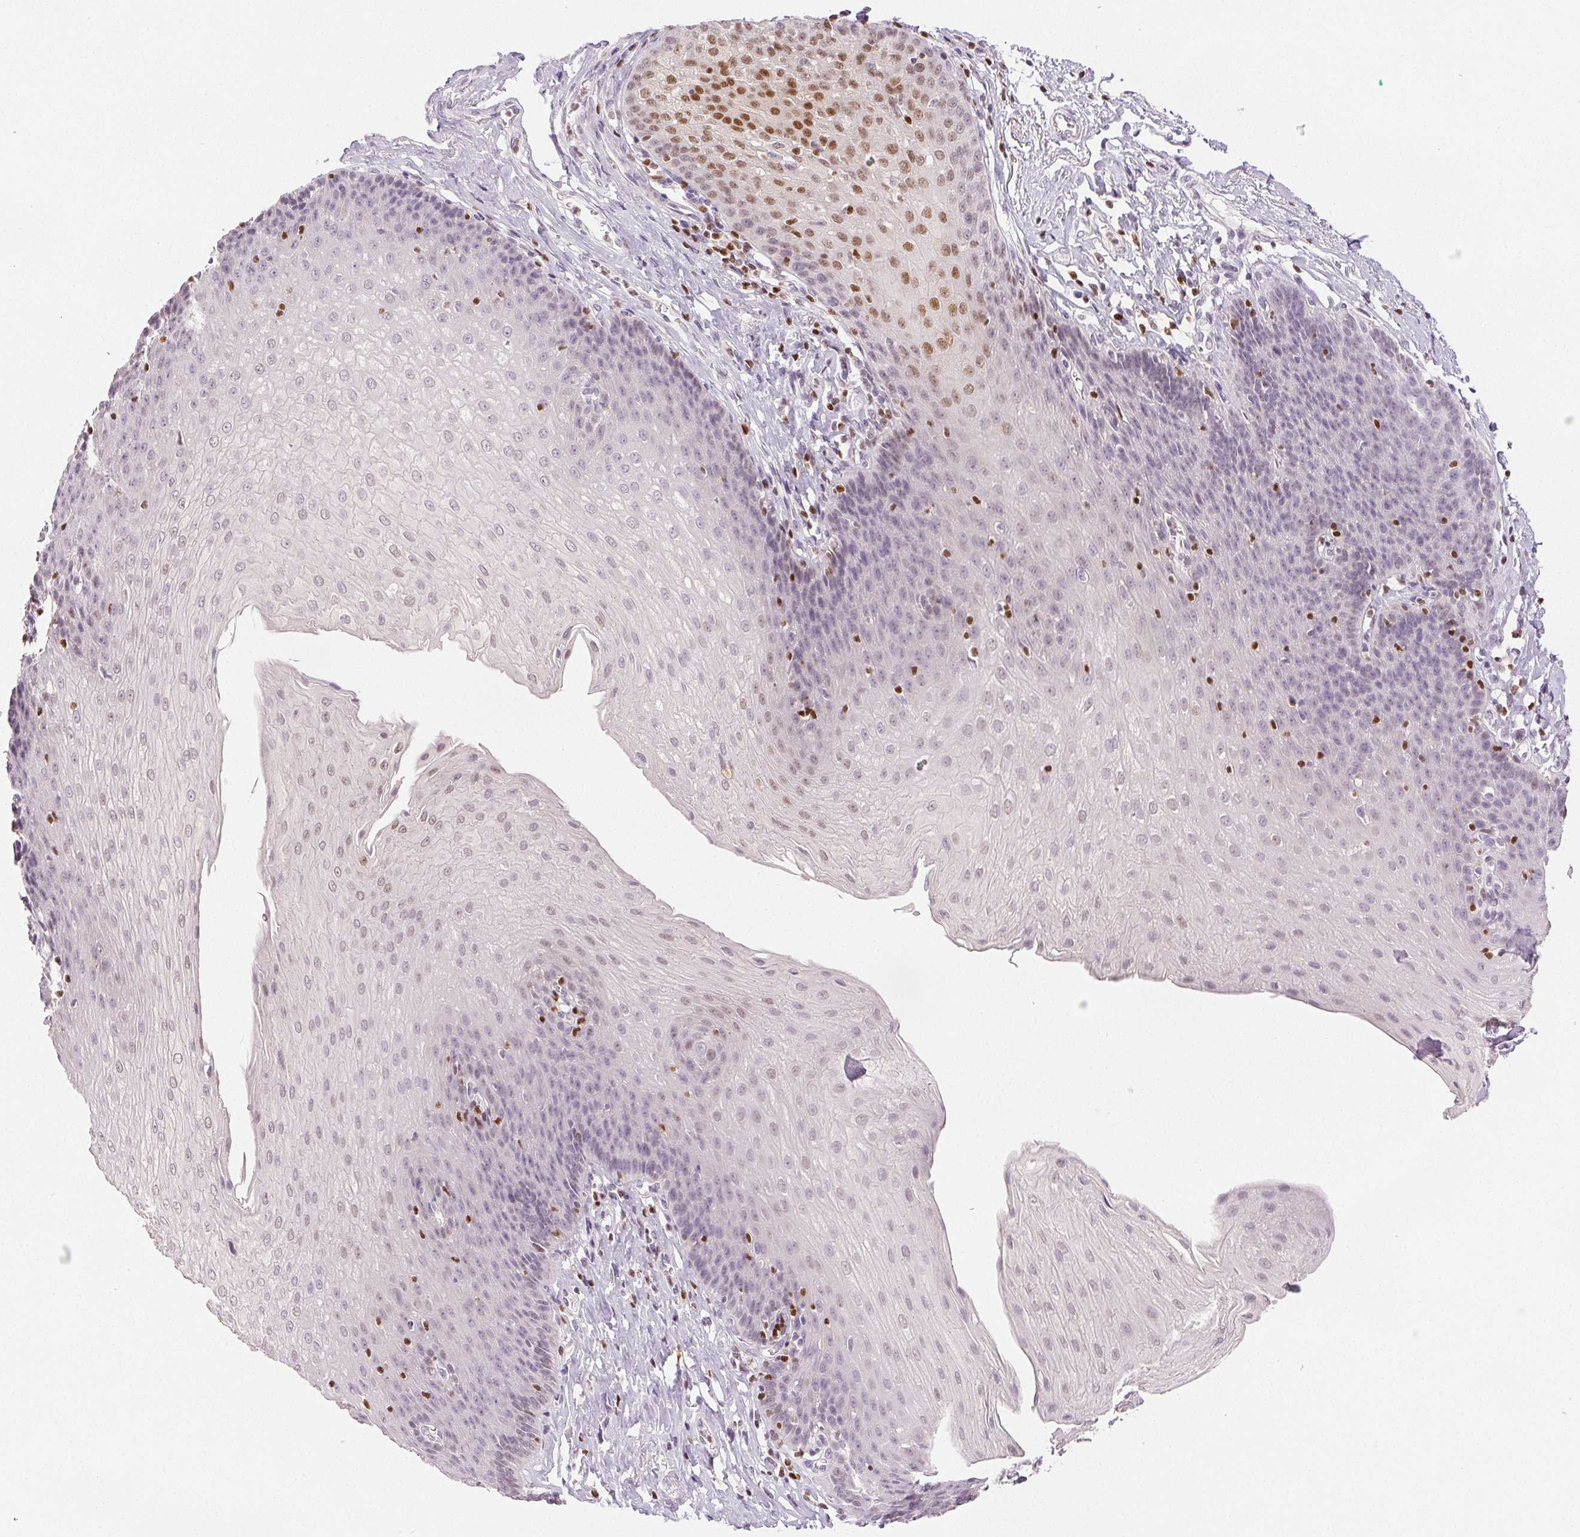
{"staining": {"intensity": "moderate", "quantity": "<25%", "location": "nuclear"}, "tissue": "esophagus", "cell_type": "Squamous epithelial cells", "image_type": "normal", "snomed": [{"axis": "morphology", "description": "Normal tissue, NOS"}, {"axis": "topography", "description": "Esophagus"}], "caption": "Protein staining displays moderate nuclear positivity in about <25% of squamous epithelial cells in benign esophagus.", "gene": "RUNX2", "patient": {"sex": "female", "age": 81}}